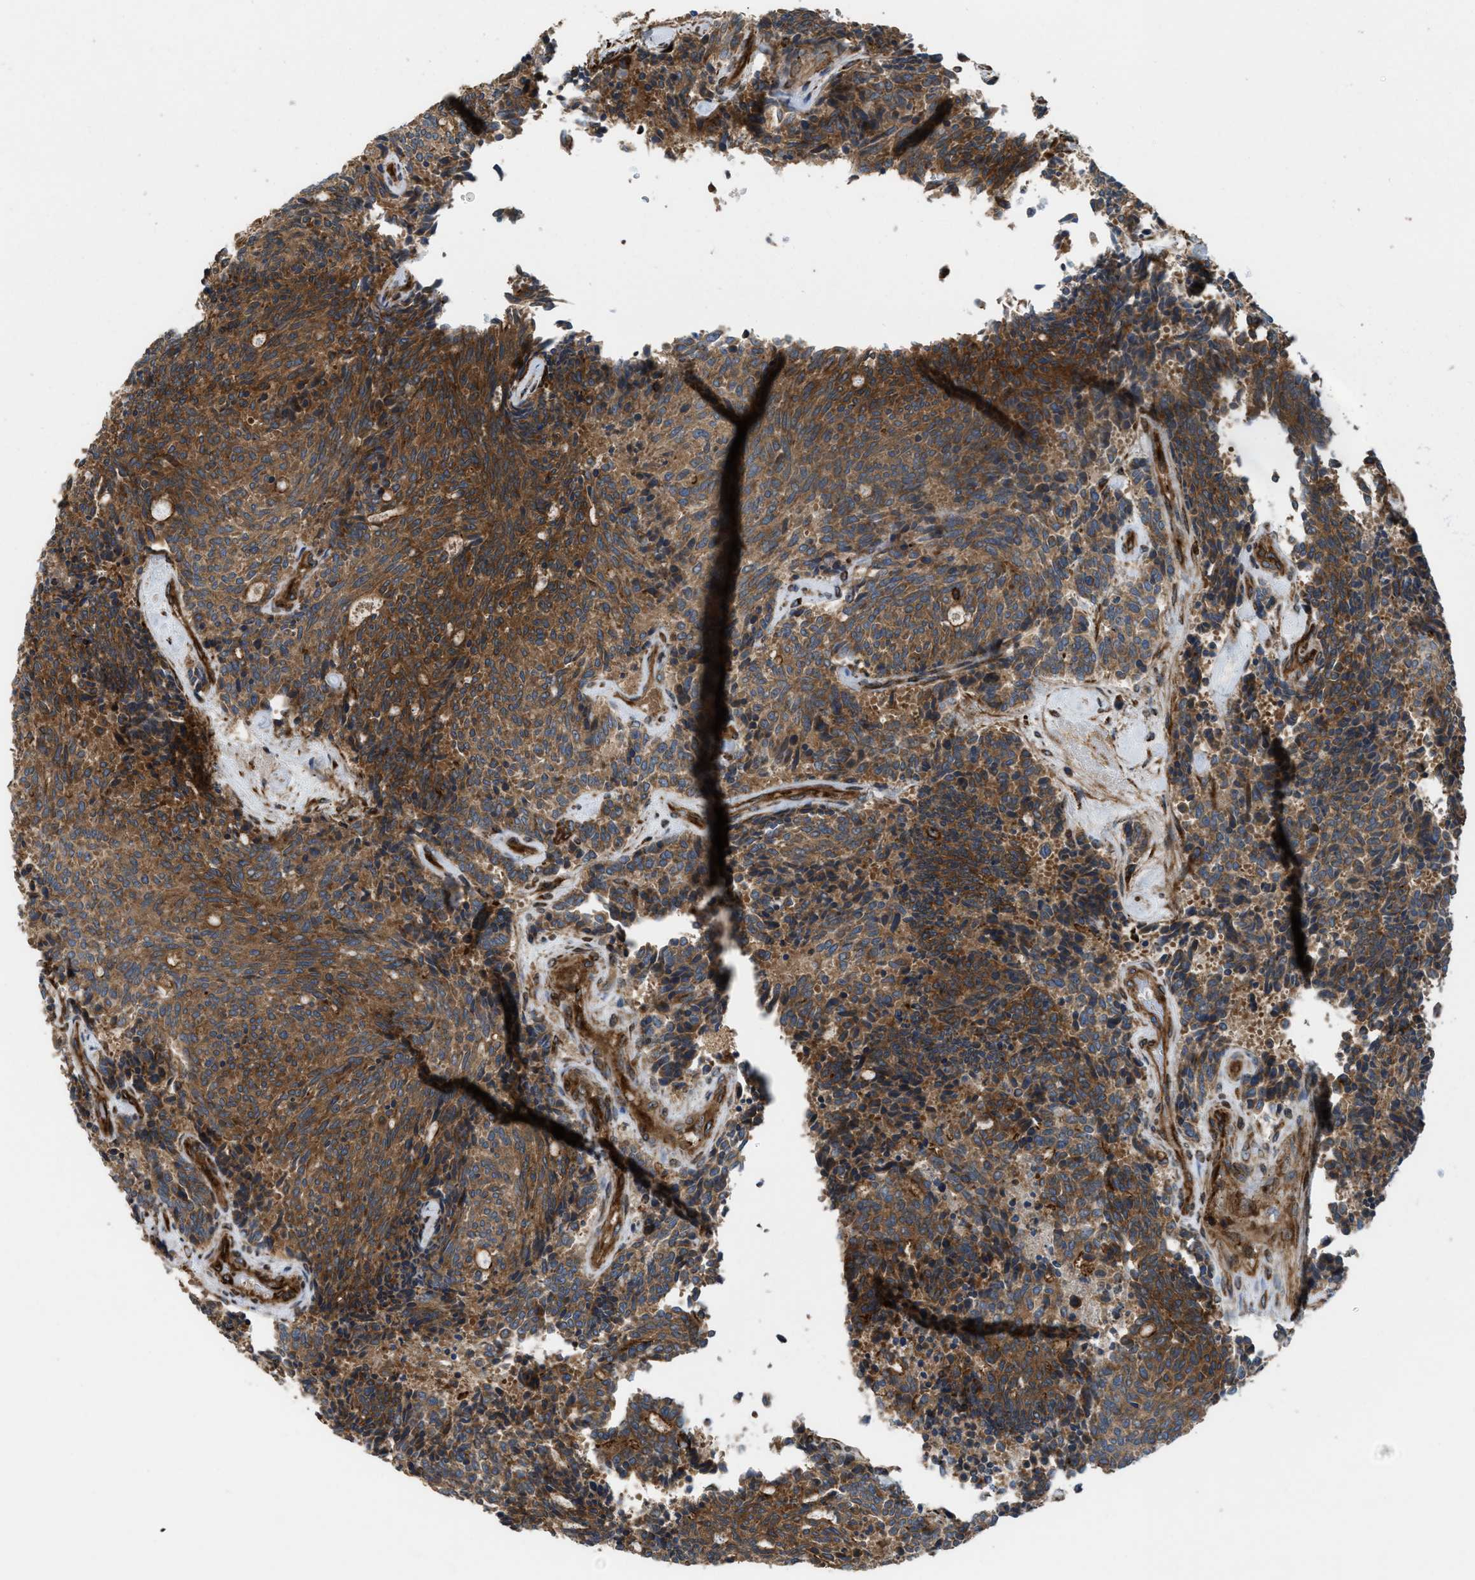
{"staining": {"intensity": "moderate", "quantity": ">75%", "location": "cytoplasmic/membranous"}, "tissue": "carcinoid", "cell_type": "Tumor cells", "image_type": "cancer", "snomed": [{"axis": "morphology", "description": "Carcinoid, malignant, NOS"}, {"axis": "topography", "description": "Pancreas"}], "caption": "Protein analysis of carcinoid tissue demonstrates moderate cytoplasmic/membranous positivity in approximately >75% of tumor cells.", "gene": "EGLN1", "patient": {"sex": "female", "age": 54}}